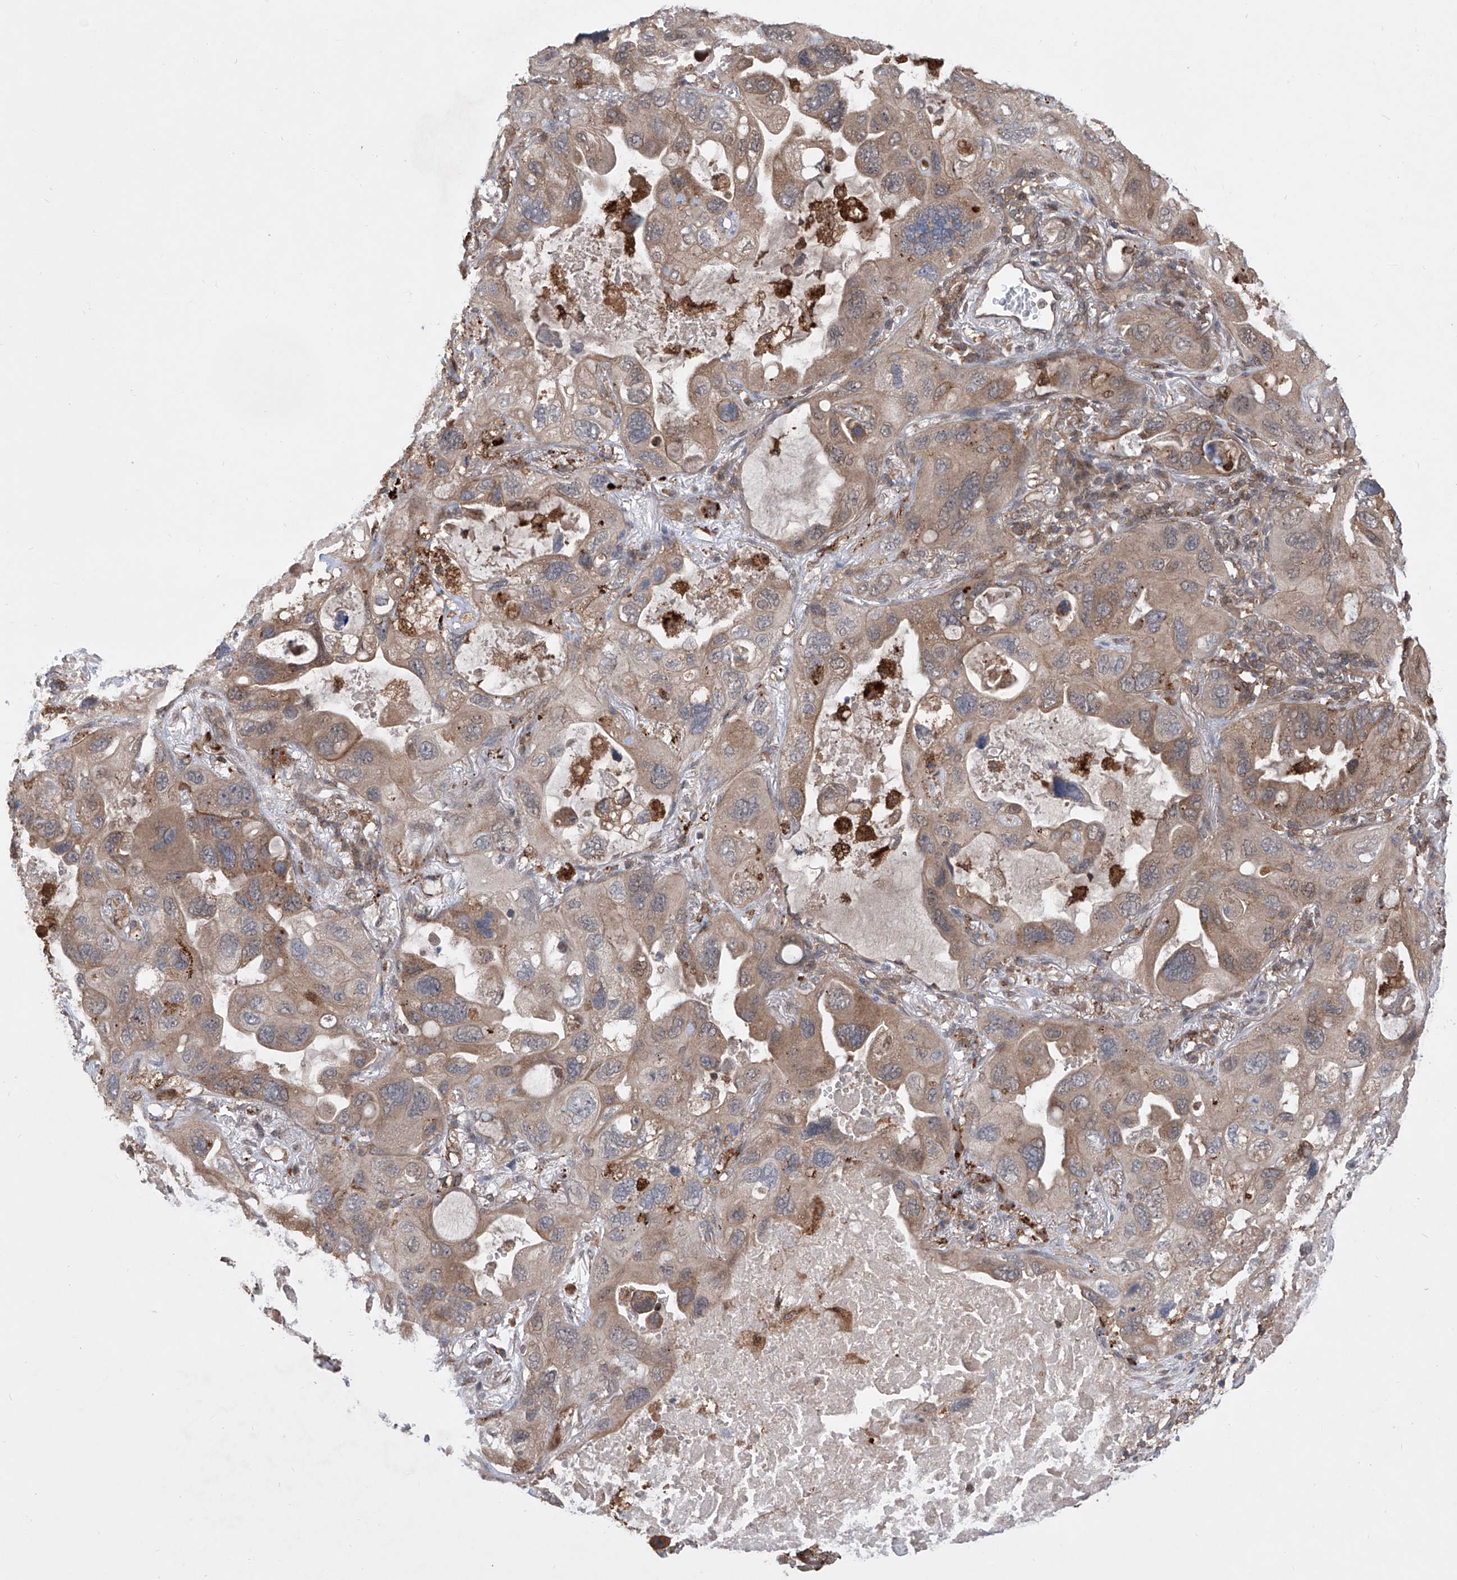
{"staining": {"intensity": "moderate", "quantity": "25%-75%", "location": "cytoplasmic/membranous"}, "tissue": "lung cancer", "cell_type": "Tumor cells", "image_type": "cancer", "snomed": [{"axis": "morphology", "description": "Squamous cell carcinoma, NOS"}, {"axis": "topography", "description": "Lung"}], "caption": "Squamous cell carcinoma (lung) stained for a protein (brown) reveals moderate cytoplasmic/membranous positive positivity in about 25%-75% of tumor cells.", "gene": "HOXC8", "patient": {"sex": "female", "age": 73}}